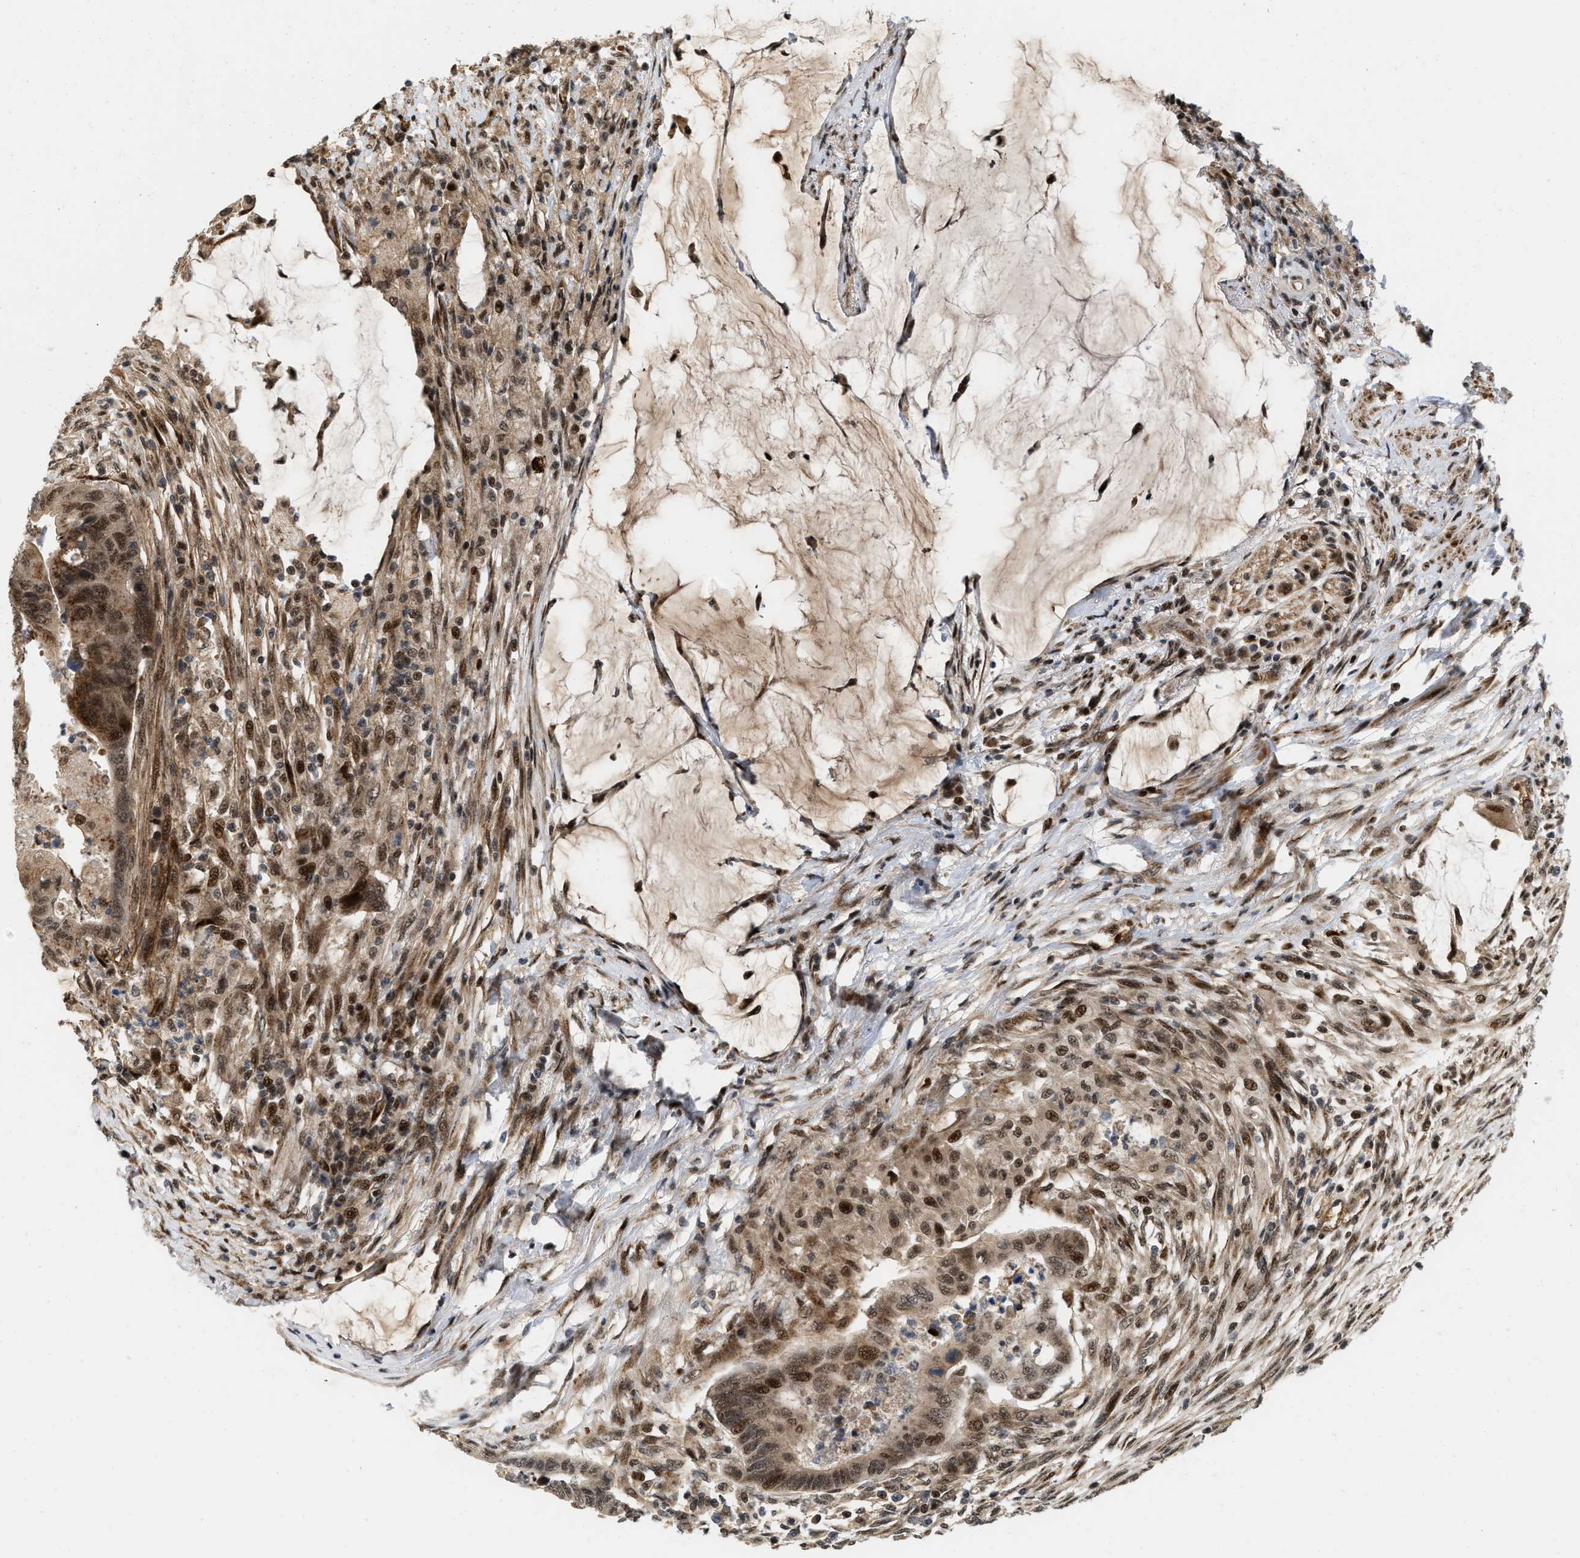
{"staining": {"intensity": "strong", "quantity": ">75%", "location": "cytoplasmic/membranous,nuclear"}, "tissue": "colorectal cancer", "cell_type": "Tumor cells", "image_type": "cancer", "snomed": [{"axis": "morphology", "description": "Normal tissue, NOS"}, {"axis": "morphology", "description": "Adenocarcinoma, NOS"}, {"axis": "topography", "description": "Rectum"}, {"axis": "topography", "description": "Peripheral nerve tissue"}], "caption": "Tumor cells reveal strong cytoplasmic/membranous and nuclear positivity in about >75% of cells in colorectal cancer (adenocarcinoma).", "gene": "ANKRD11", "patient": {"sex": "male", "age": 92}}